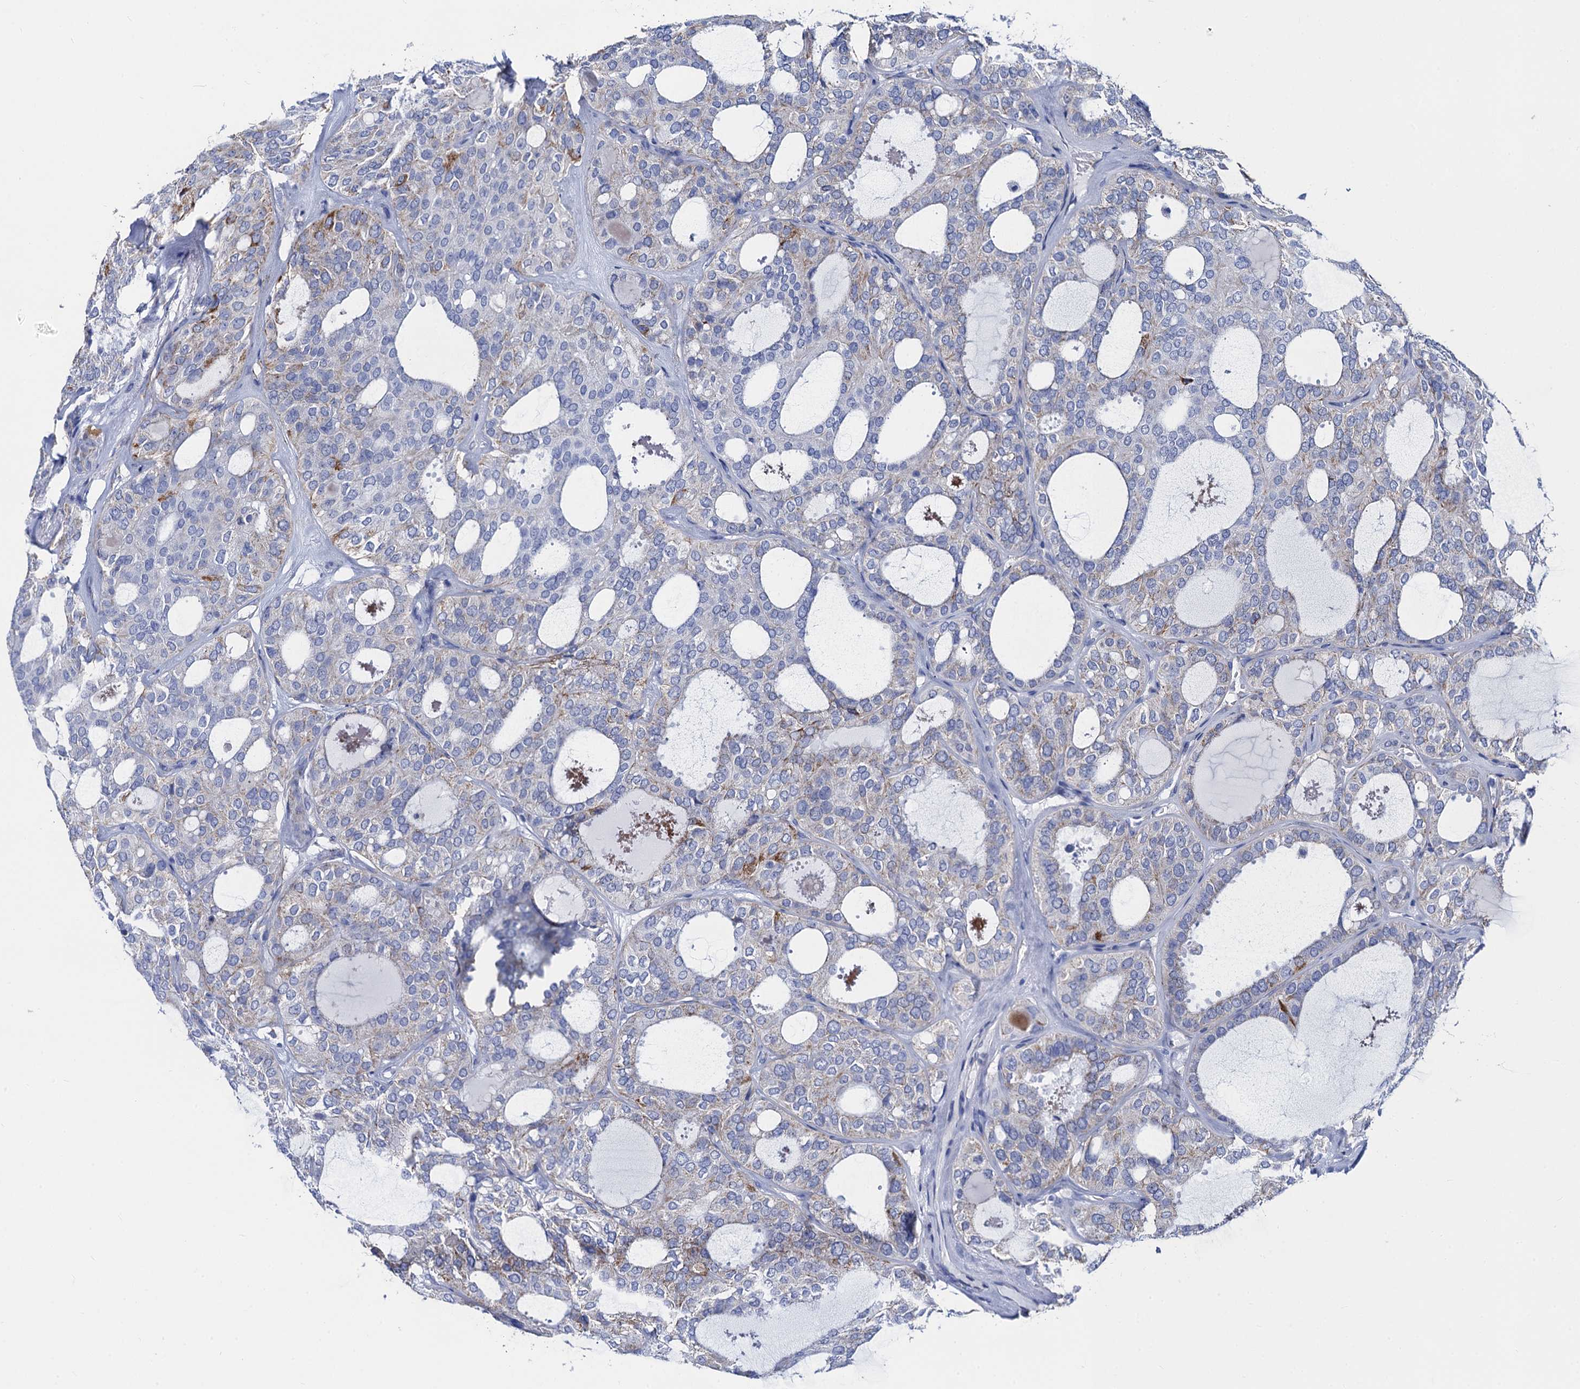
{"staining": {"intensity": "weak", "quantity": "<25%", "location": "cytoplasmic/membranous"}, "tissue": "thyroid cancer", "cell_type": "Tumor cells", "image_type": "cancer", "snomed": [{"axis": "morphology", "description": "Follicular adenoma carcinoma, NOS"}, {"axis": "topography", "description": "Thyroid gland"}], "caption": "High magnification brightfield microscopy of thyroid cancer stained with DAB (3,3'-diaminobenzidine) (brown) and counterstained with hematoxylin (blue): tumor cells show no significant staining. The staining was performed using DAB to visualize the protein expression in brown, while the nuclei were stained in blue with hematoxylin (Magnification: 20x).", "gene": "ACADSB", "patient": {"sex": "male", "age": 75}}